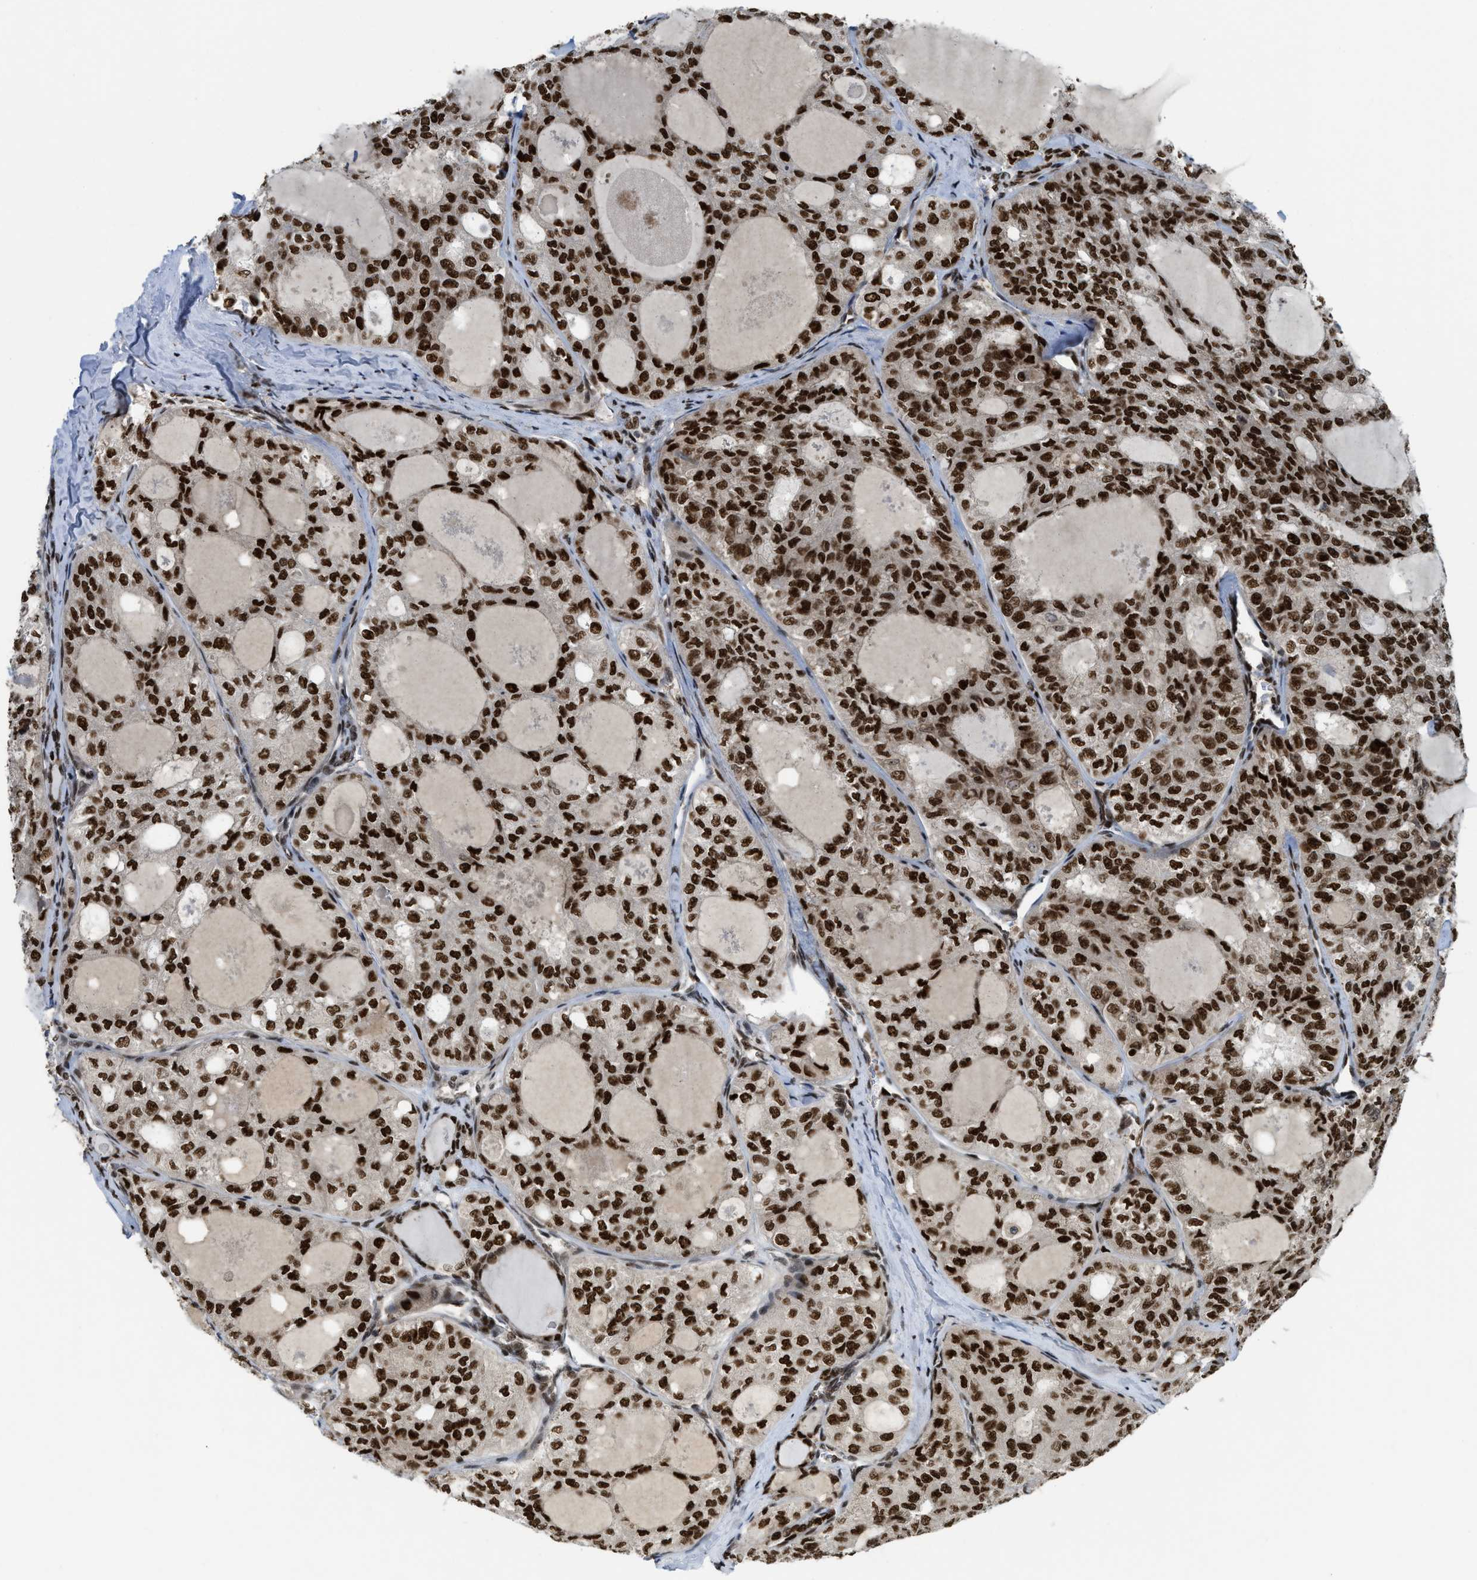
{"staining": {"intensity": "strong", "quantity": ">75%", "location": "nuclear"}, "tissue": "thyroid cancer", "cell_type": "Tumor cells", "image_type": "cancer", "snomed": [{"axis": "morphology", "description": "Follicular adenoma carcinoma, NOS"}, {"axis": "topography", "description": "Thyroid gland"}], "caption": "Follicular adenoma carcinoma (thyroid) stained with DAB (3,3'-diaminobenzidine) immunohistochemistry (IHC) shows high levels of strong nuclear expression in about >75% of tumor cells.", "gene": "RFX5", "patient": {"sex": "male", "age": 75}}